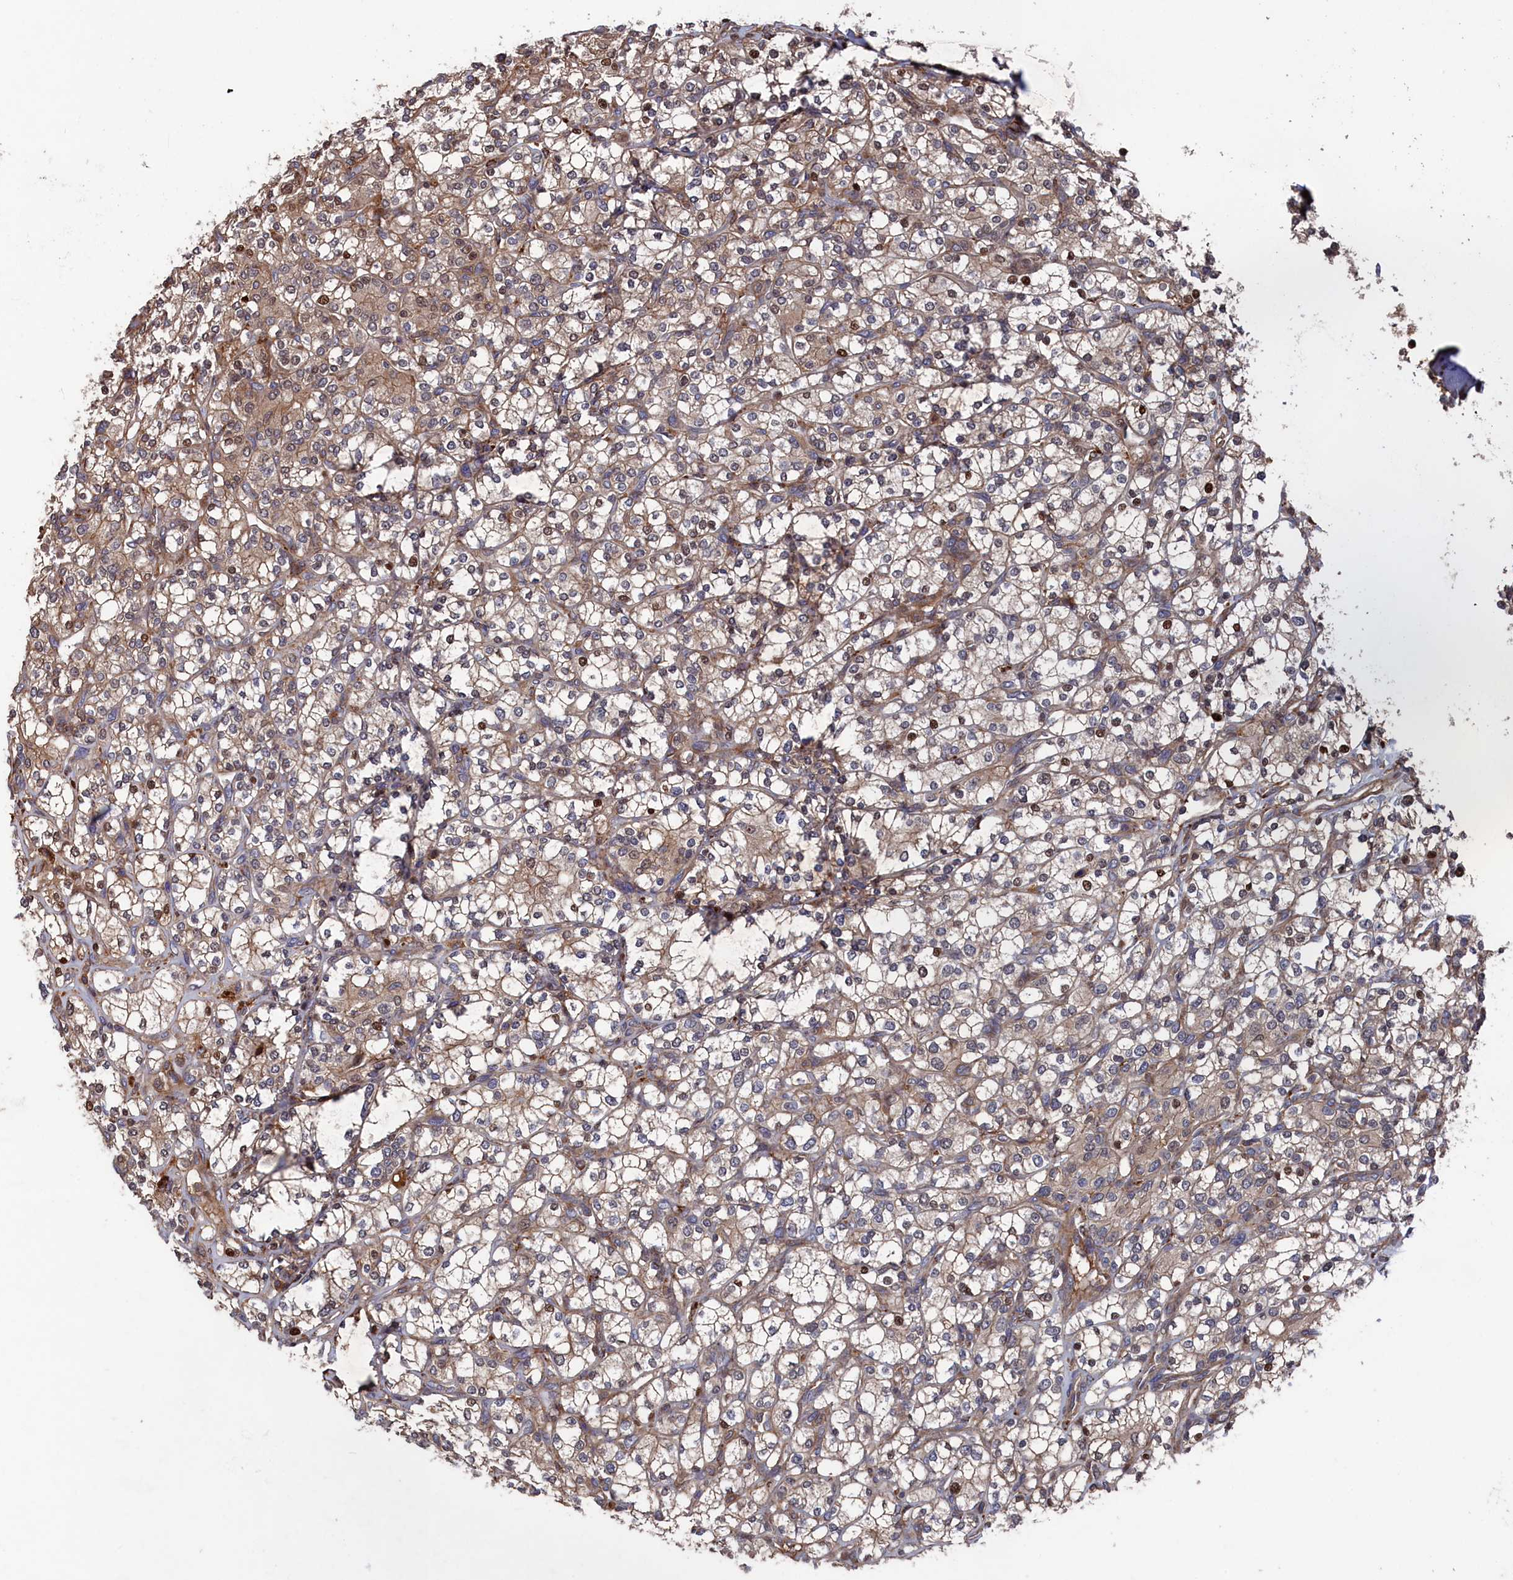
{"staining": {"intensity": "moderate", "quantity": "<25%", "location": "cytoplasmic/membranous,nuclear"}, "tissue": "renal cancer", "cell_type": "Tumor cells", "image_type": "cancer", "snomed": [{"axis": "morphology", "description": "Adenocarcinoma, NOS"}, {"axis": "topography", "description": "Kidney"}], "caption": "Renal adenocarcinoma stained for a protein reveals moderate cytoplasmic/membranous and nuclear positivity in tumor cells.", "gene": "PLA2G15", "patient": {"sex": "male", "age": 77}}